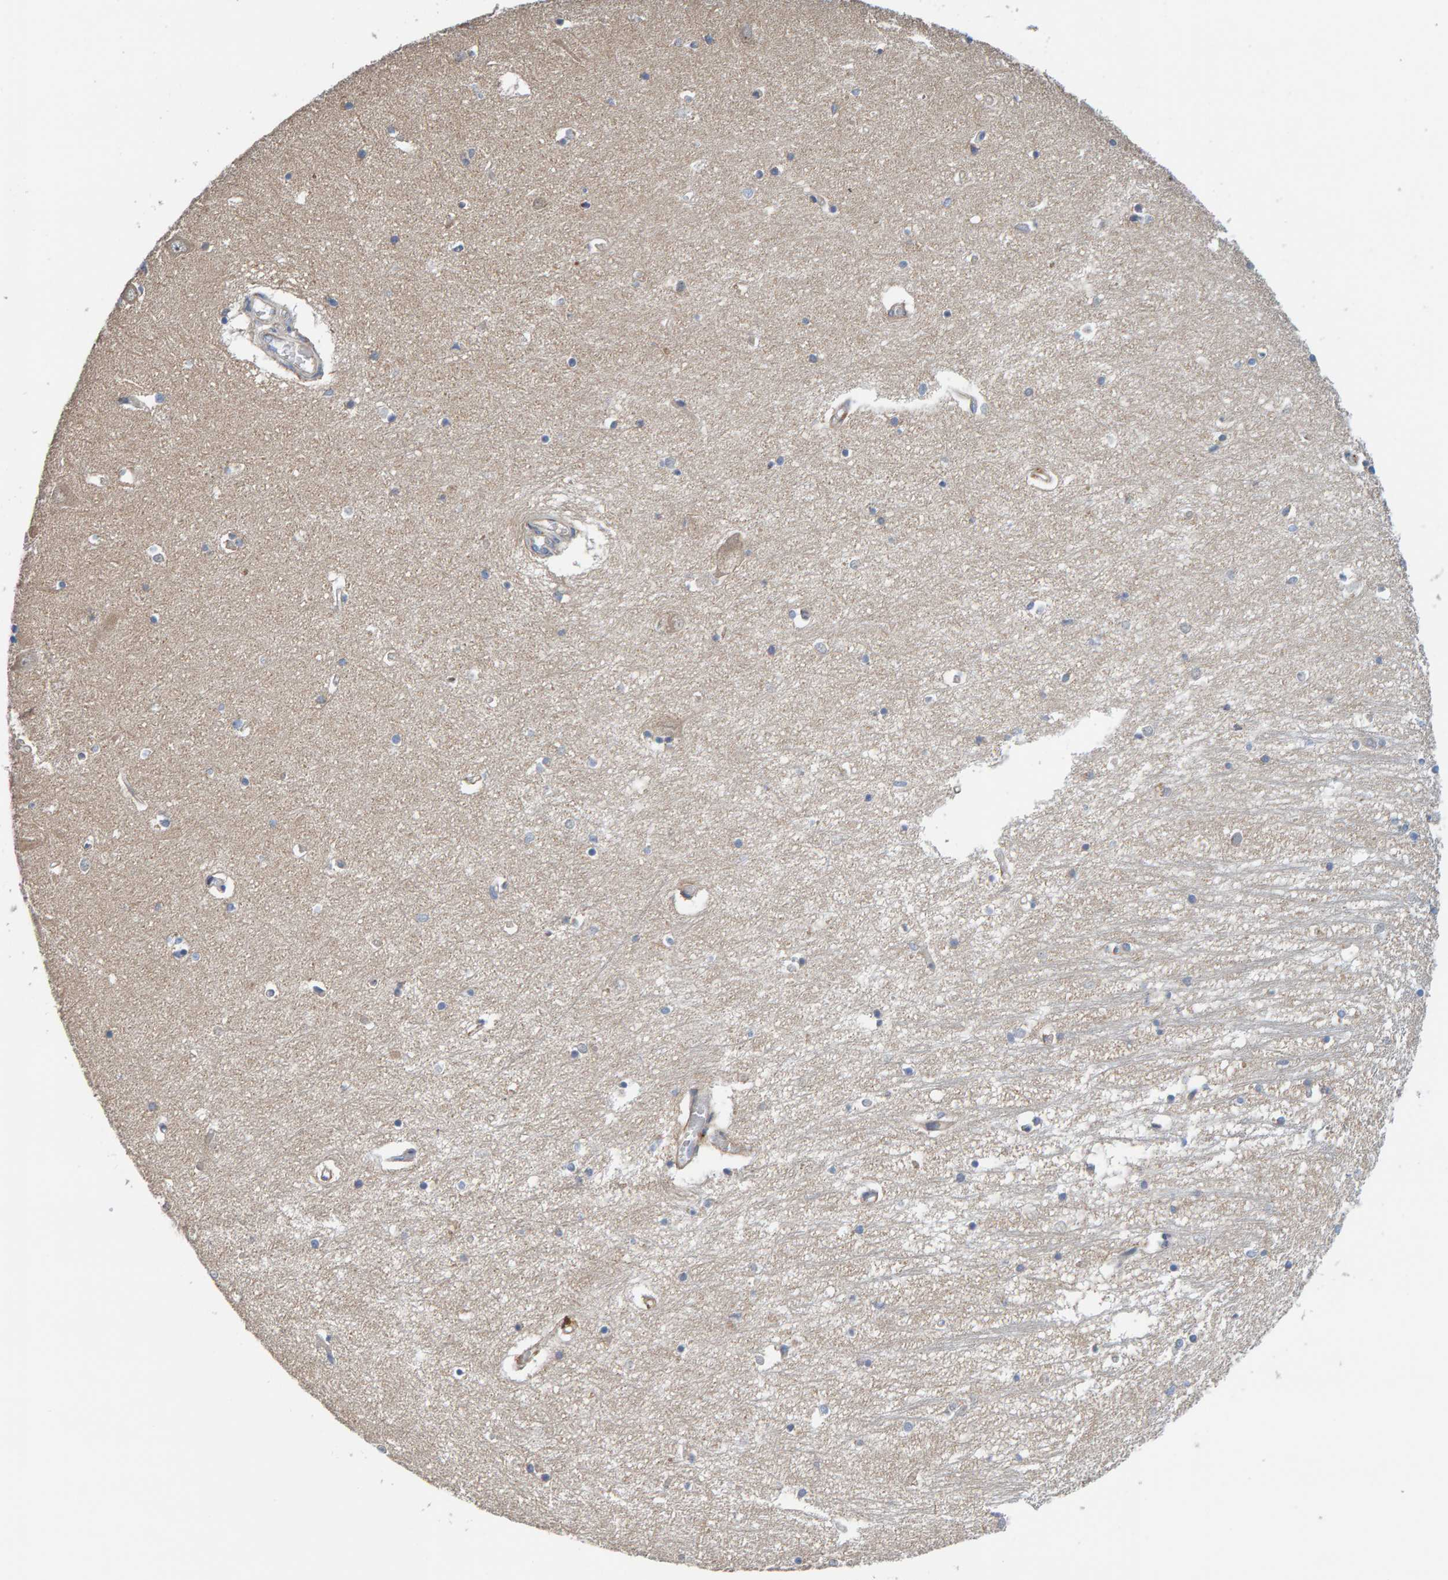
{"staining": {"intensity": "weak", "quantity": "<25%", "location": "cytoplasmic/membranous"}, "tissue": "hippocampus", "cell_type": "Glial cells", "image_type": "normal", "snomed": [{"axis": "morphology", "description": "Normal tissue, NOS"}, {"axis": "topography", "description": "Hippocampus"}], "caption": "Micrograph shows no protein positivity in glial cells of unremarkable hippocampus.", "gene": "CCM2", "patient": {"sex": "male", "age": 70}}